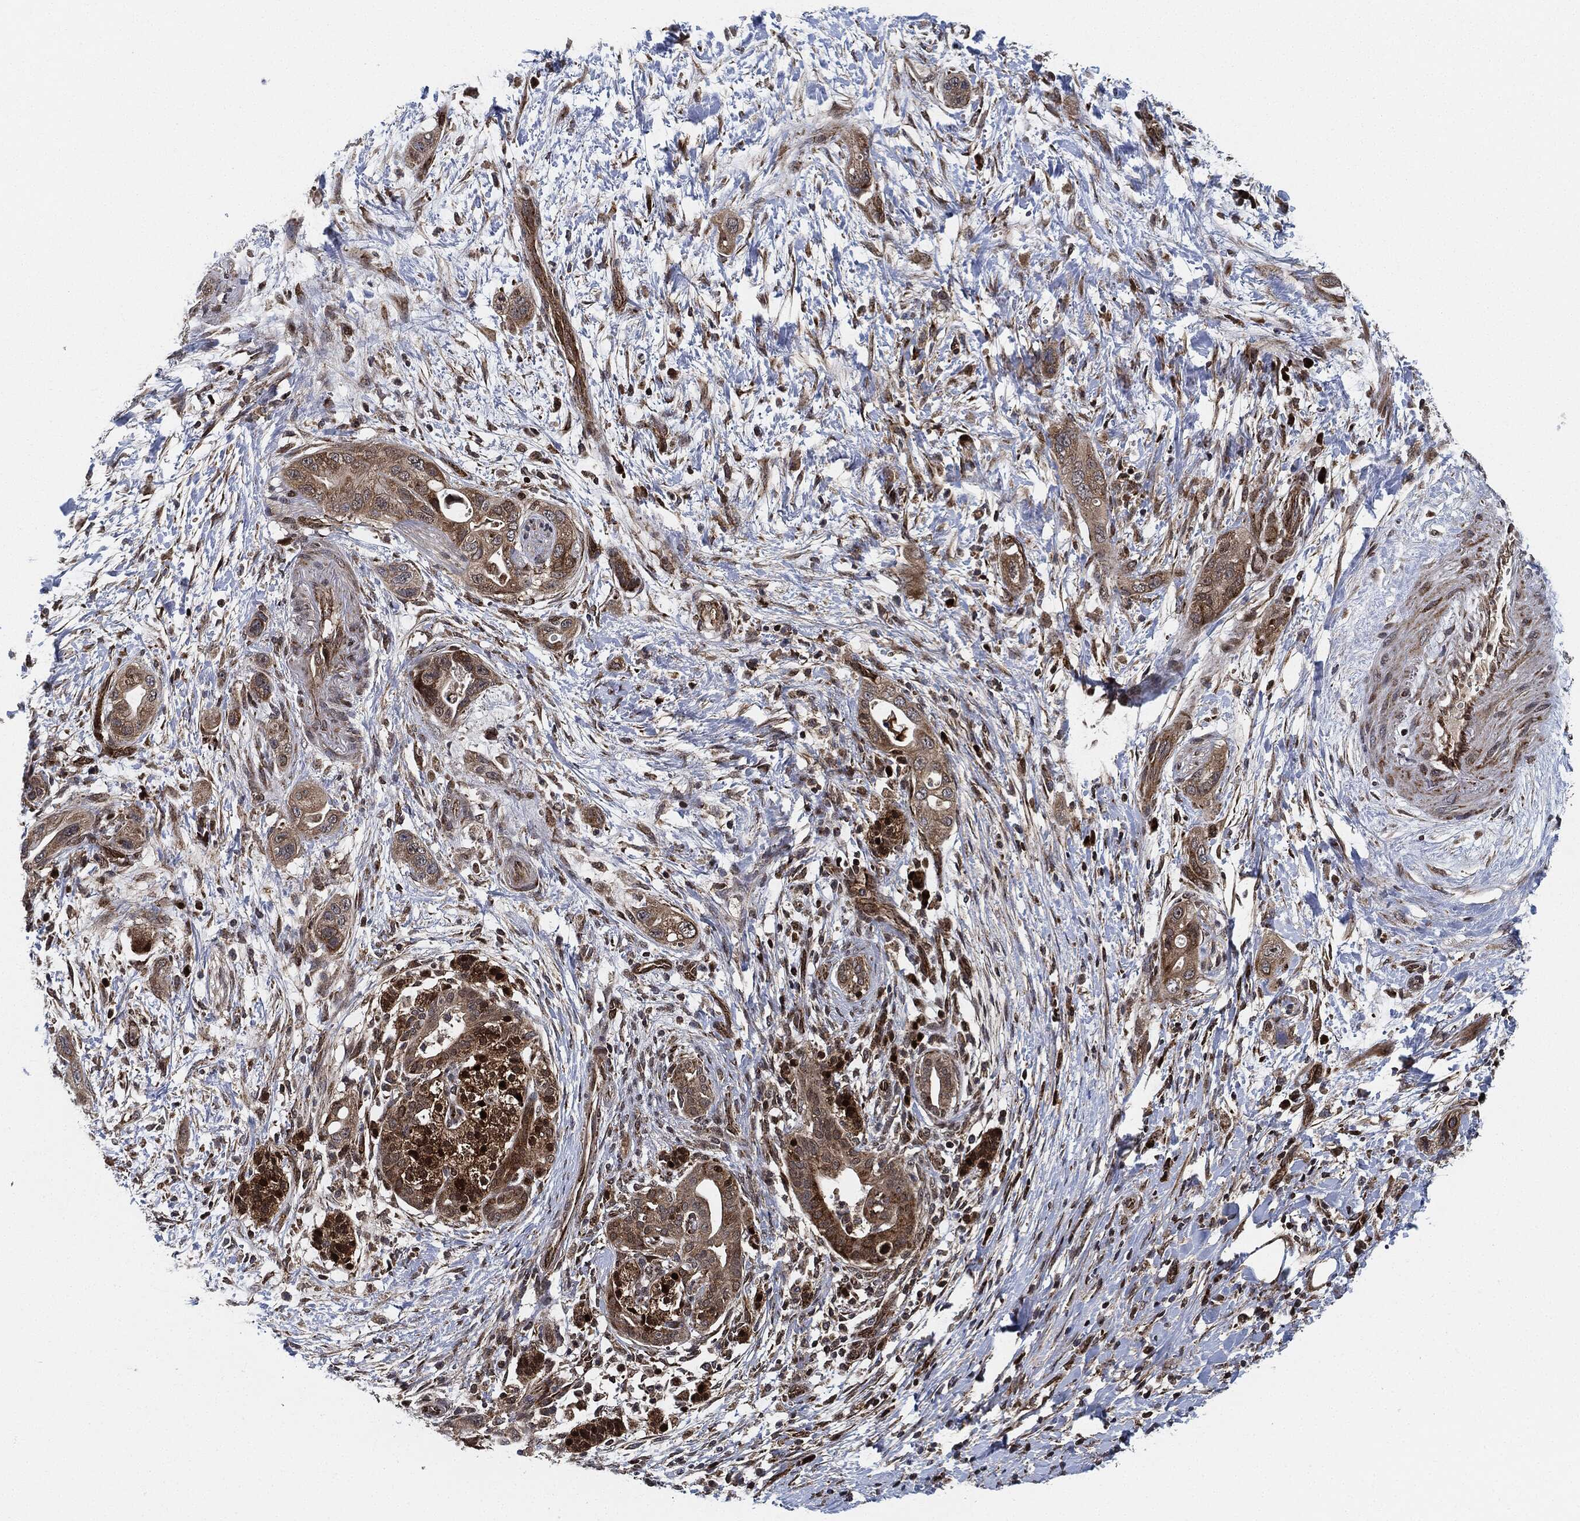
{"staining": {"intensity": "moderate", "quantity": "25%-75%", "location": "cytoplasmic/membranous"}, "tissue": "pancreatic cancer", "cell_type": "Tumor cells", "image_type": "cancer", "snomed": [{"axis": "morphology", "description": "Adenocarcinoma, NOS"}, {"axis": "topography", "description": "Pancreas"}], "caption": "Protein expression analysis of adenocarcinoma (pancreatic) displays moderate cytoplasmic/membranous positivity in approximately 25%-75% of tumor cells. (Stains: DAB (3,3'-diaminobenzidine) in brown, nuclei in blue, Microscopy: brightfield microscopy at high magnification).", "gene": "RNASEL", "patient": {"sex": "male", "age": 44}}